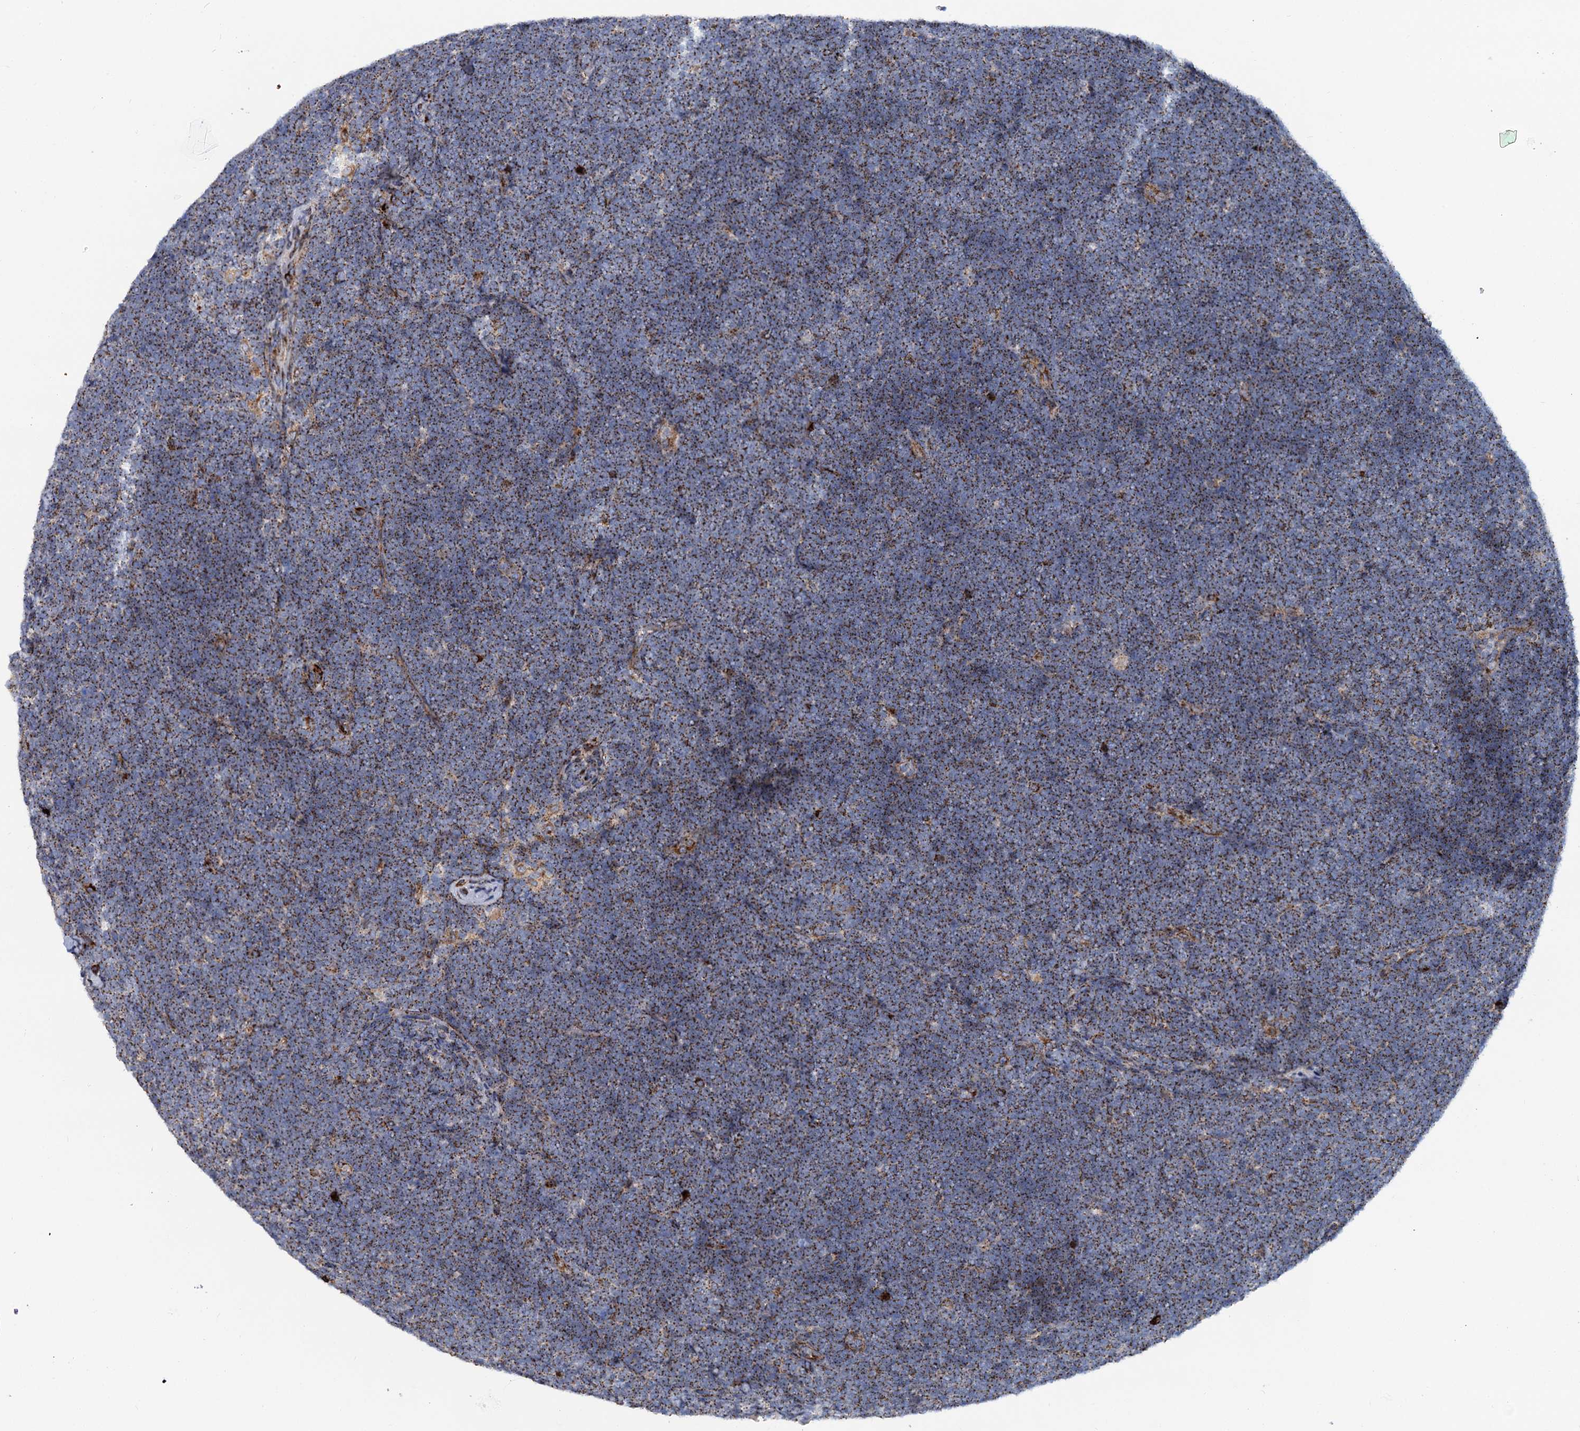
{"staining": {"intensity": "moderate", "quantity": ">75%", "location": "cytoplasmic/membranous"}, "tissue": "lymphoma", "cell_type": "Tumor cells", "image_type": "cancer", "snomed": [{"axis": "morphology", "description": "Malignant lymphoma, non-Hodgkin's type, High grade"}, {"axis": "topography", "description": "Lymph node"}], "caption": "This photomicrograph demonstrates immunohistochemistry staining of human lymphoma, with medium moderate cytoplasmic/membranous expression in about >75% of tumor cells.", "gene": "SUPT20H", "patient": {"sex": "male", "age": 13}}